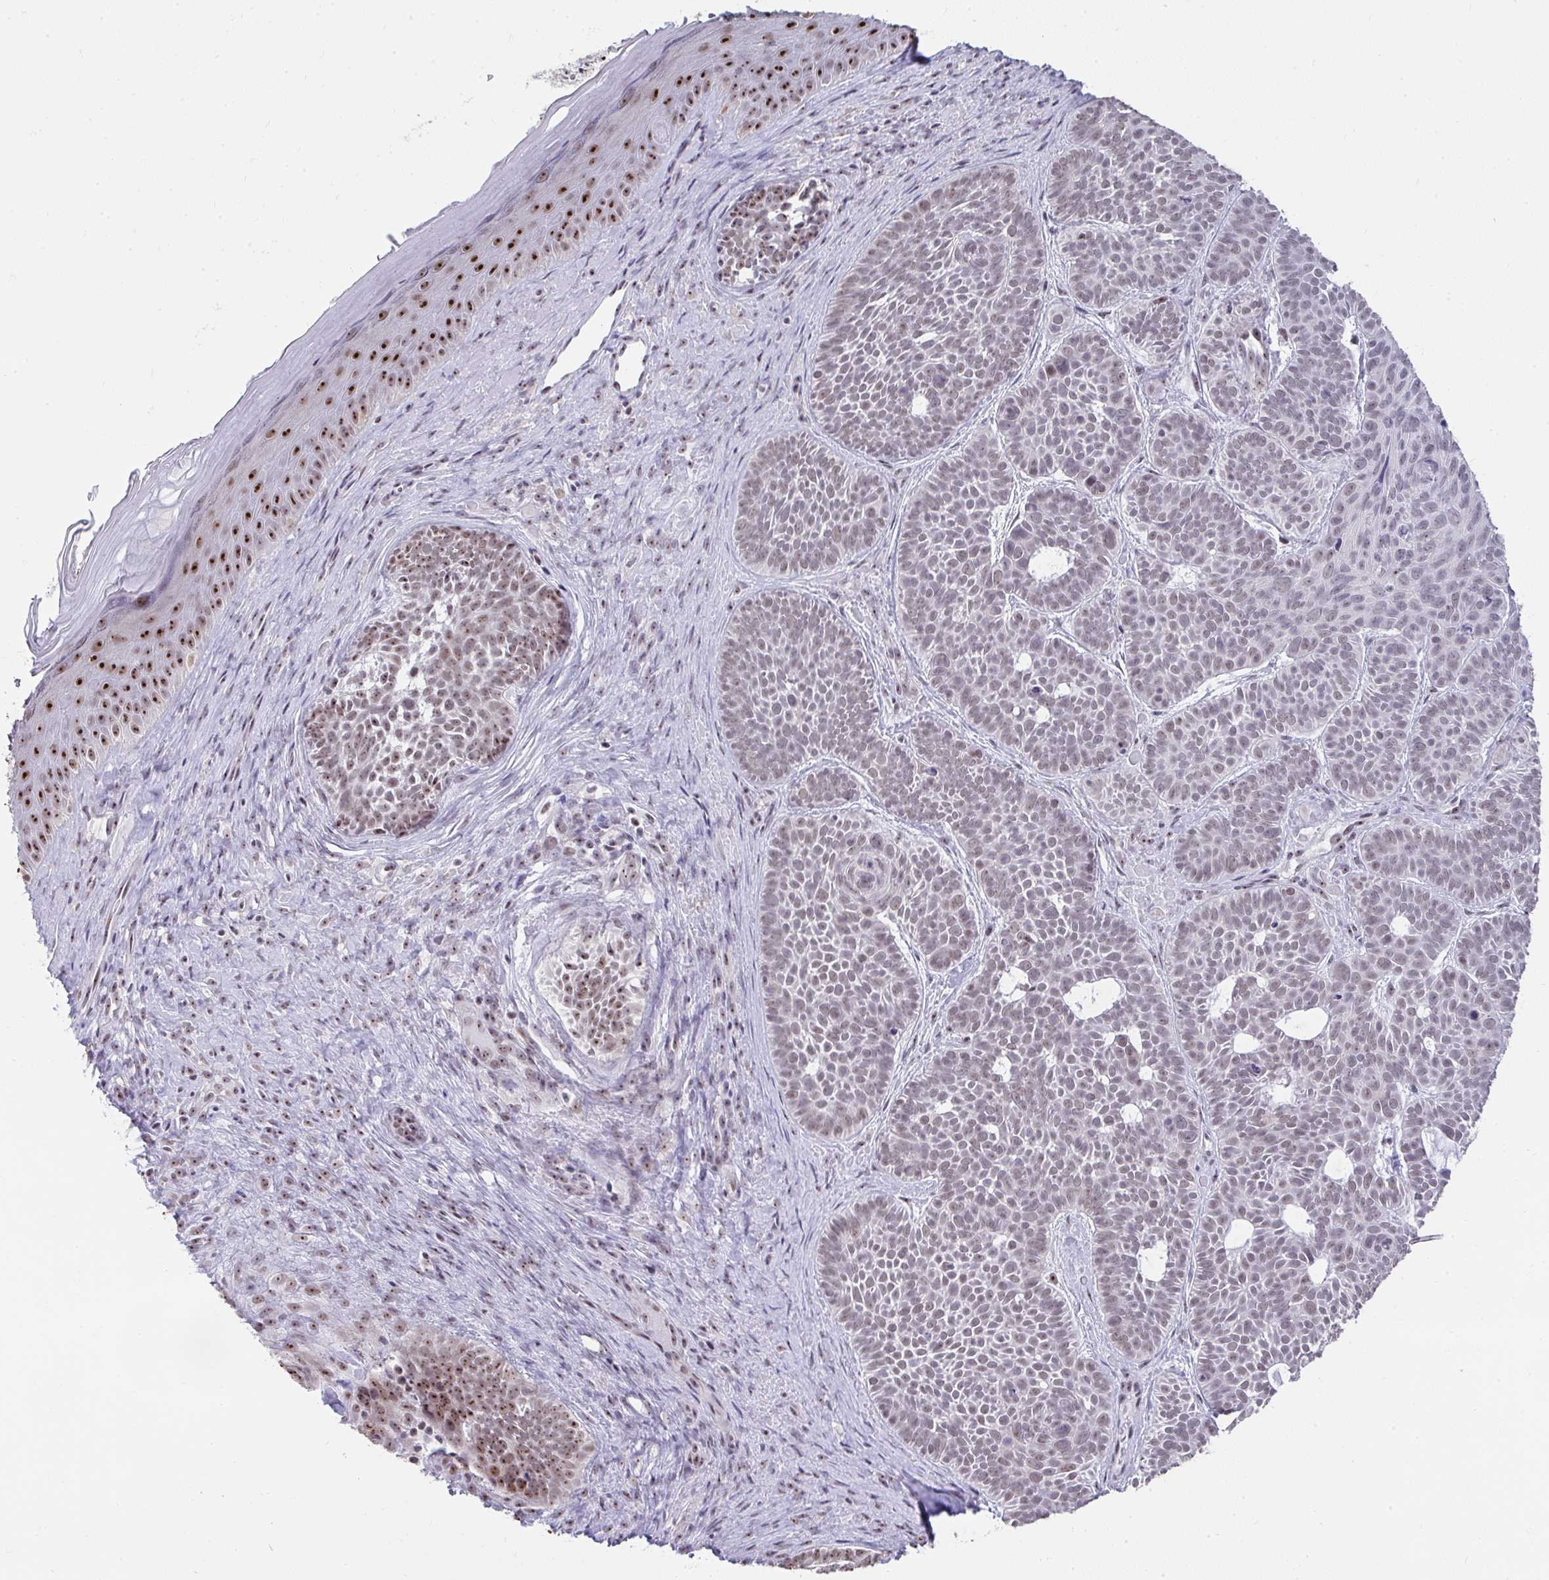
{"staining": {"intensity": "moderate", "quantity": "25%-75%", "location": "nuclear"}, "tissue": "skin cancer", "cell_type": "Tumor cells", "image_type": "cancer", "snomed": [{"axis": "morphology", "description": "Basal cell carcinoma"}, {"axis": "topography", "description": "Skin"}], "caption": "The micrograph displays immunohistochemical staining of skin cancer (basal cell carcinoma). There is moderate nuclear positivity is present in about 25%-75% of tumor cells.", "gene": "HIRA", "patient": {"sex": "male", "age": 81}}